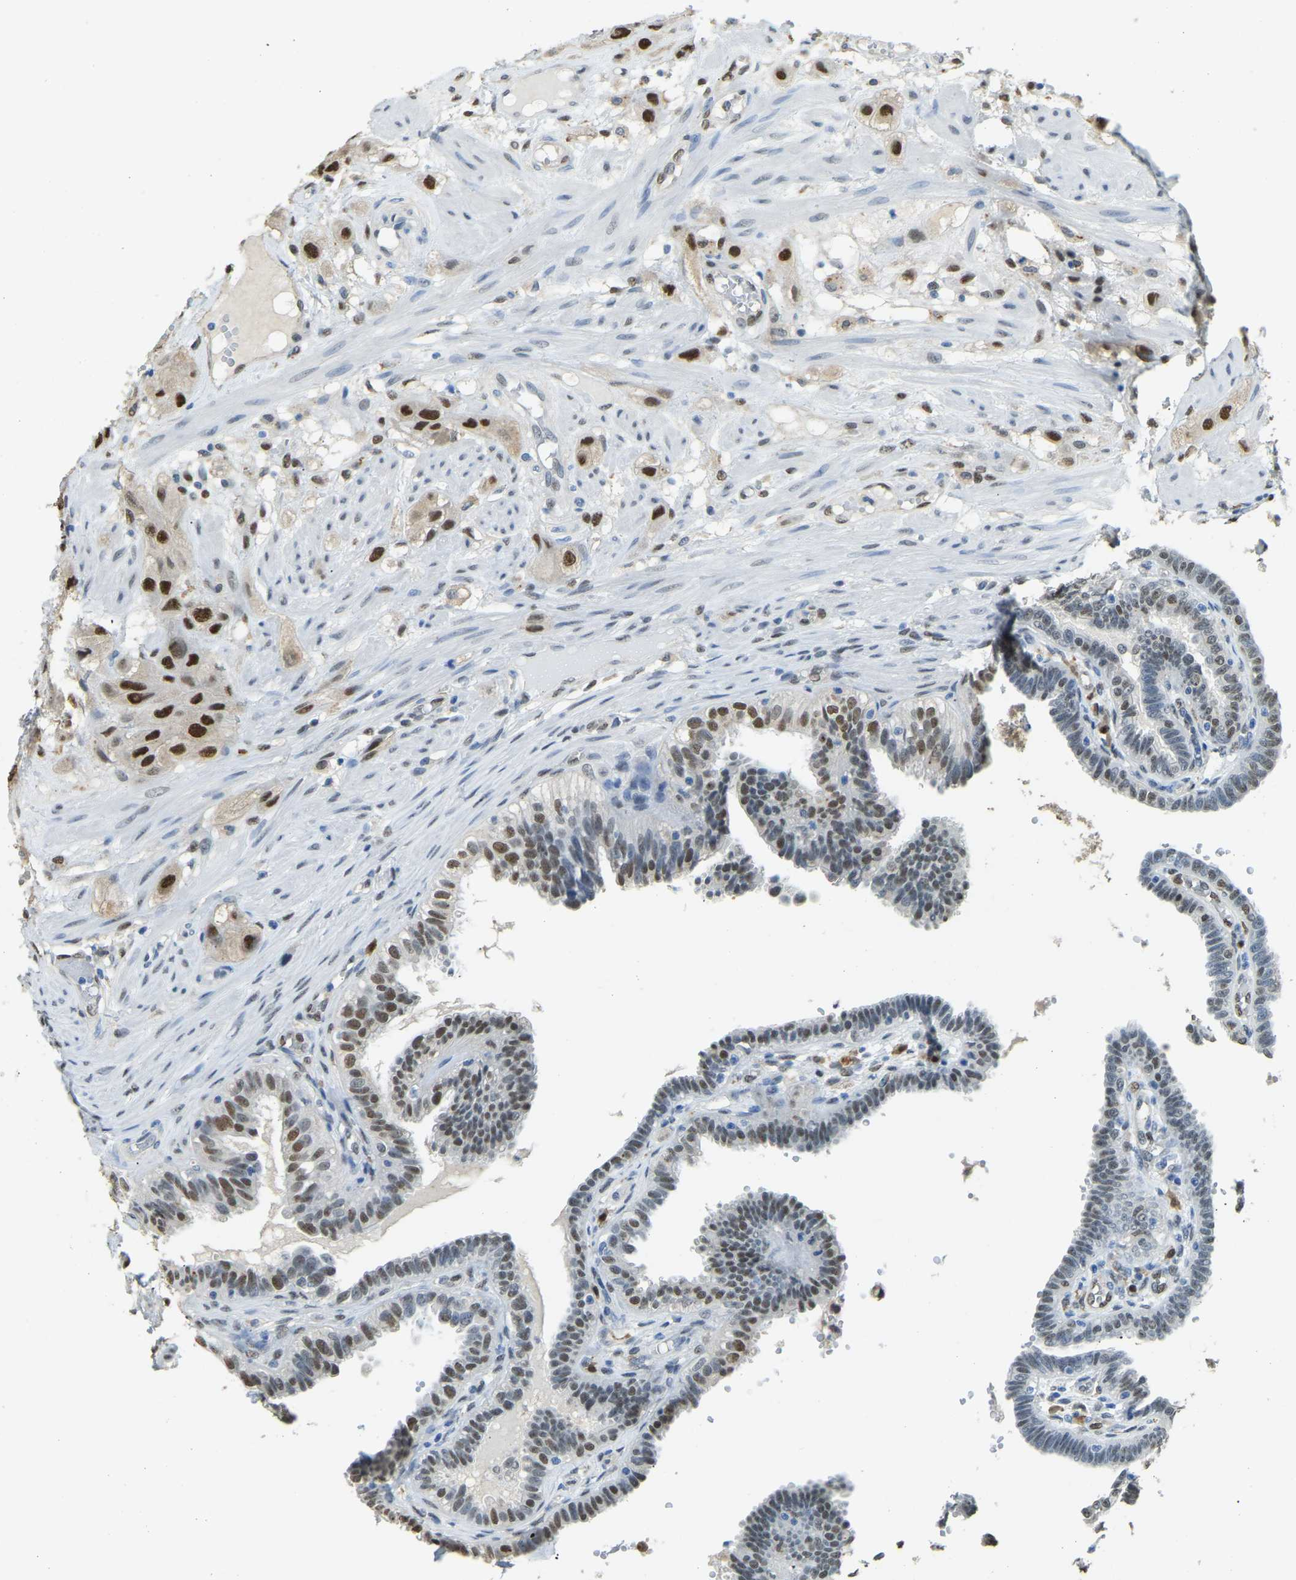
{"staining": {"intensity": "strong", "quantity": ">75%", "location": "cytoplasmic/membranous,nuclear"}, "tissue": "fallopian tube", "cell_type": "Glandular cells", "image_type": "normal", "snomed": [{"axis": "morphology", "description": "Normal tissue, NOS"}, {"axis": "topography", "description": "Fallopian tube"}, {"axis": "topography", "description": "Placenta"}], "caption": "High-power microscopy captured an immunohistochemistry photomicrograph of normal fallopian tube, revealing strong cytoplasmic/membranous,nuclear positivity in approximately >75% of glandular cells.", "gene": "NANS", "patient": {"sex": "female", "age": 34}}